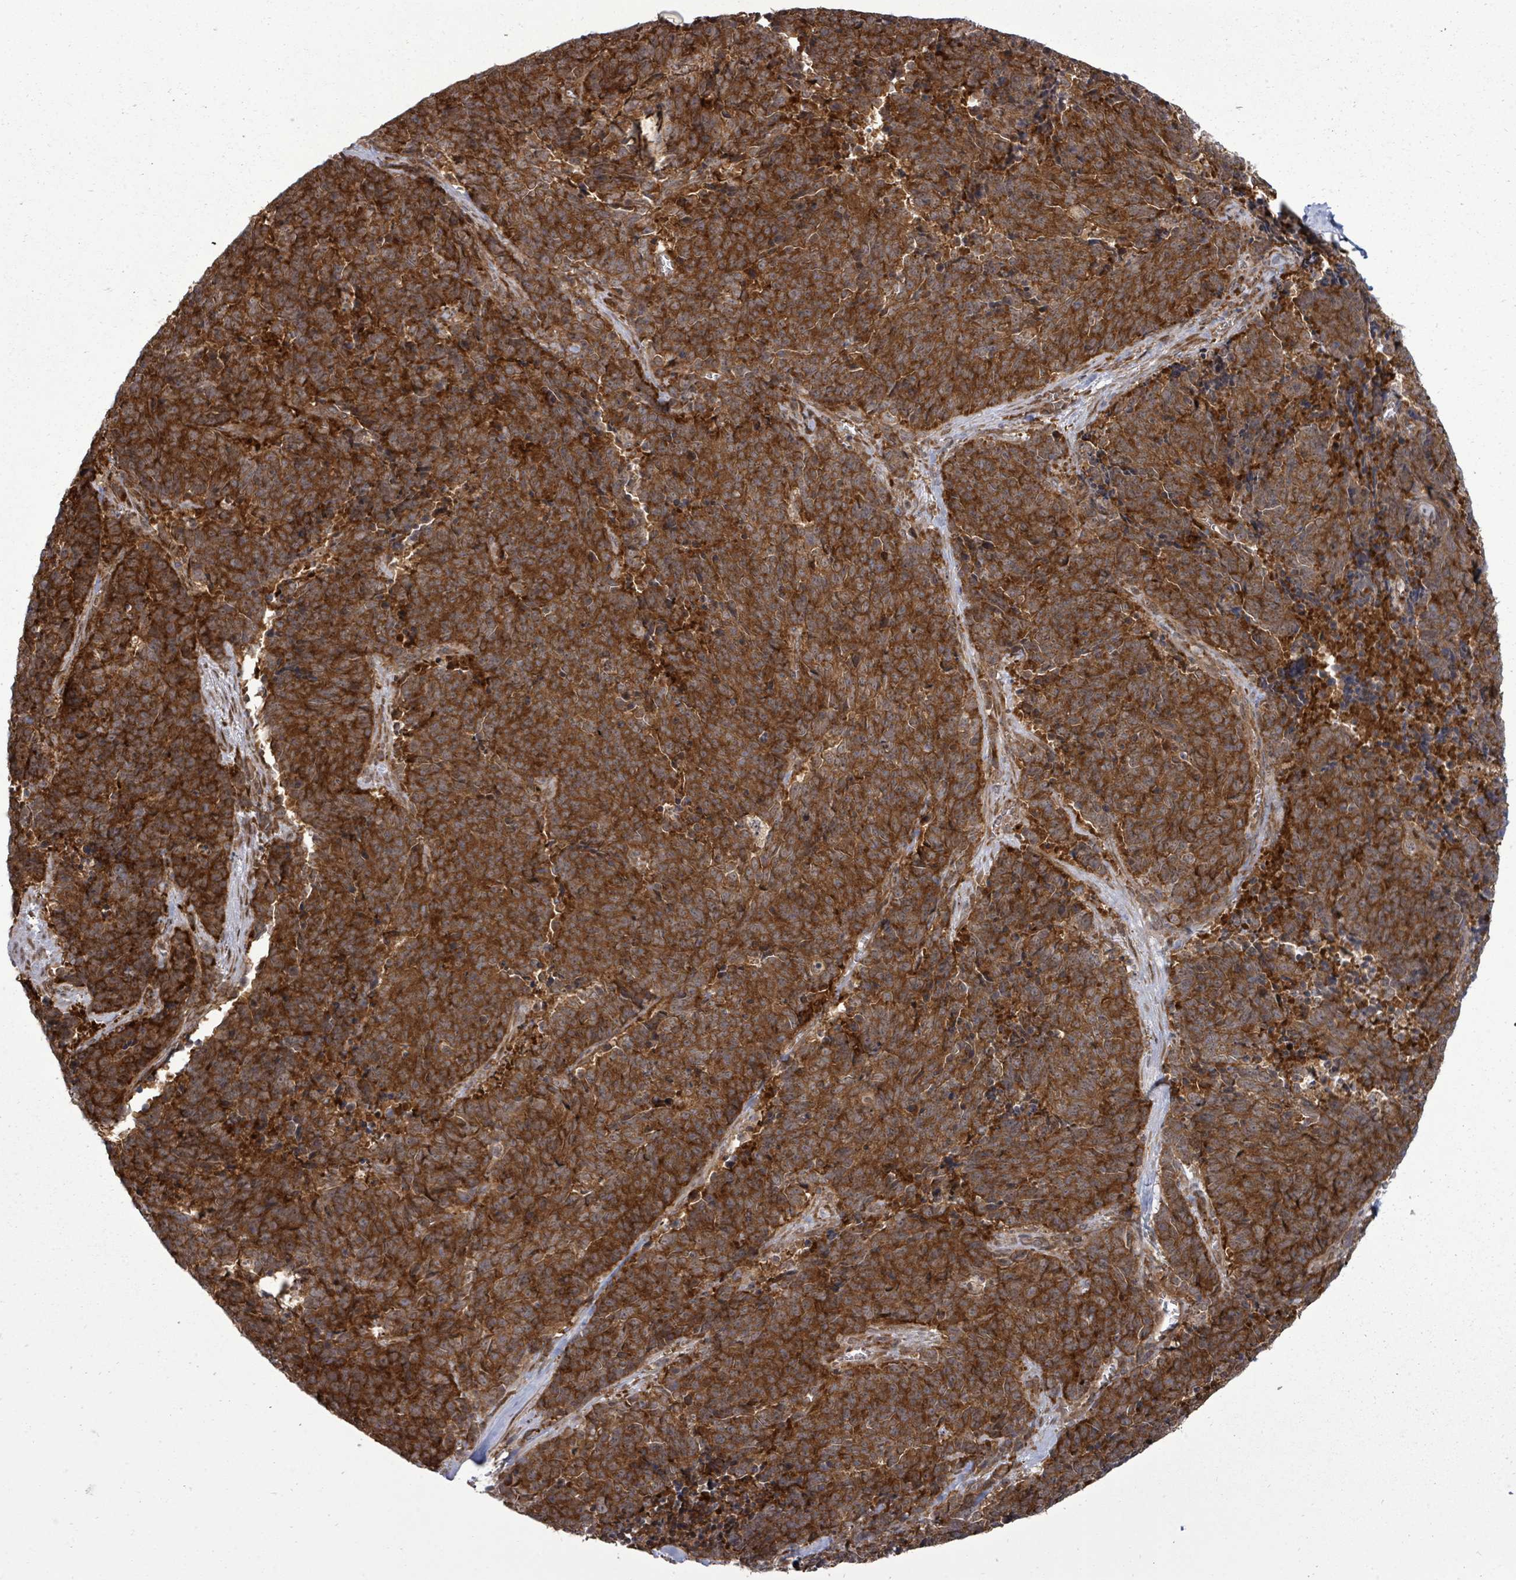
{"staining": {"intensity": "strong", "quantity": ">75%", "location": "cytoplasmic/membranous"}, "tissue": "cervical cancer", "cell_type": "Tumor cells", "image_type": "cancer", "snomed": [{"axis": "morphology", "description": "Squamous cell carcinoma, NOS"}, {"axis": "topography", "description": "Cervix"}], "caption": "Approximately >75% of tumor cells in squamous cell carcinoma (cervical) exhibit strong cytoplasmic/membranous protein expression as visualized by brown immunohistochemical staining.", "gene": "EIF3C", "patient": {"sex": "female", "age": 29}}